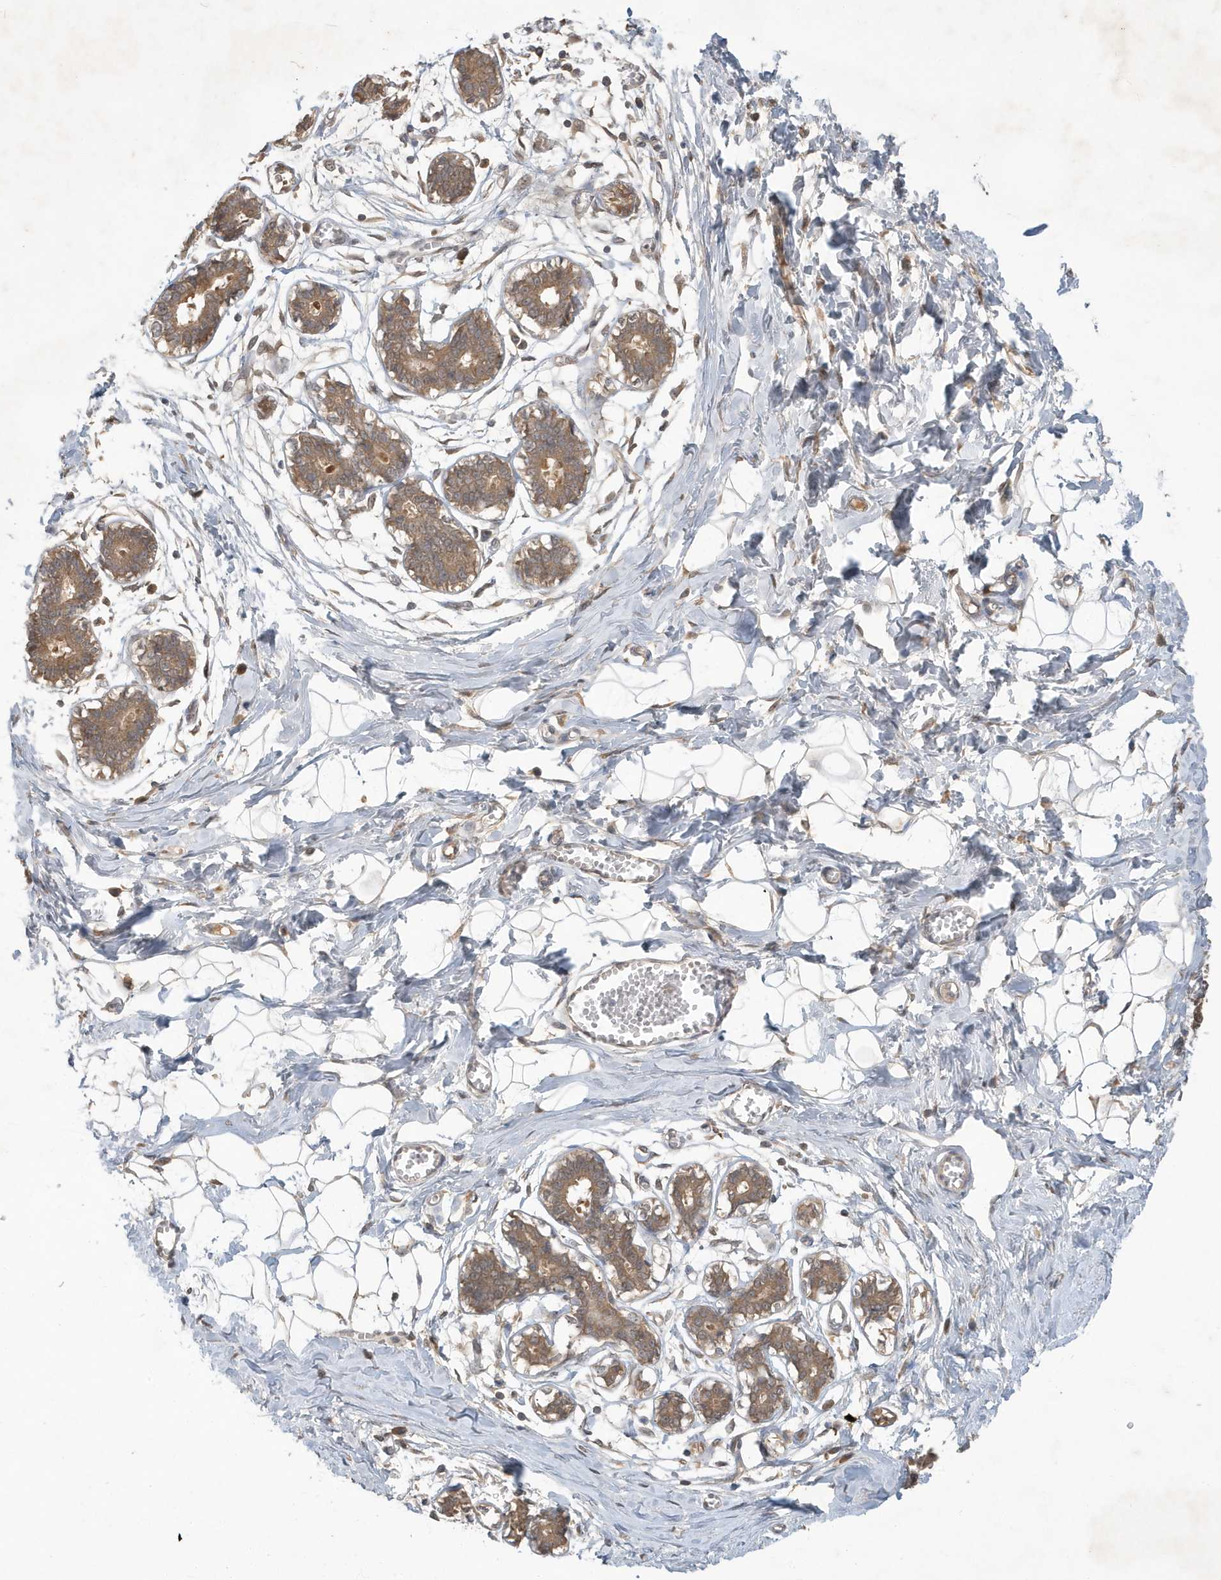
{"staining": {"intensity": "negative", "quantity": "none", "location": "none"}, "tissue": "breast", "cell_type": "Adipocytes", "image_type": "normal", "snomed": [{"axis": "morphology", "description": "Normal tissue, NOS"}, {"axis": "topography", "description": "Breast"}], "caption": "The image exhibits no staining of adipocytes in benign breast.", "gene": "ABCB9", "patient": {"sex": "female", "age": 27}}